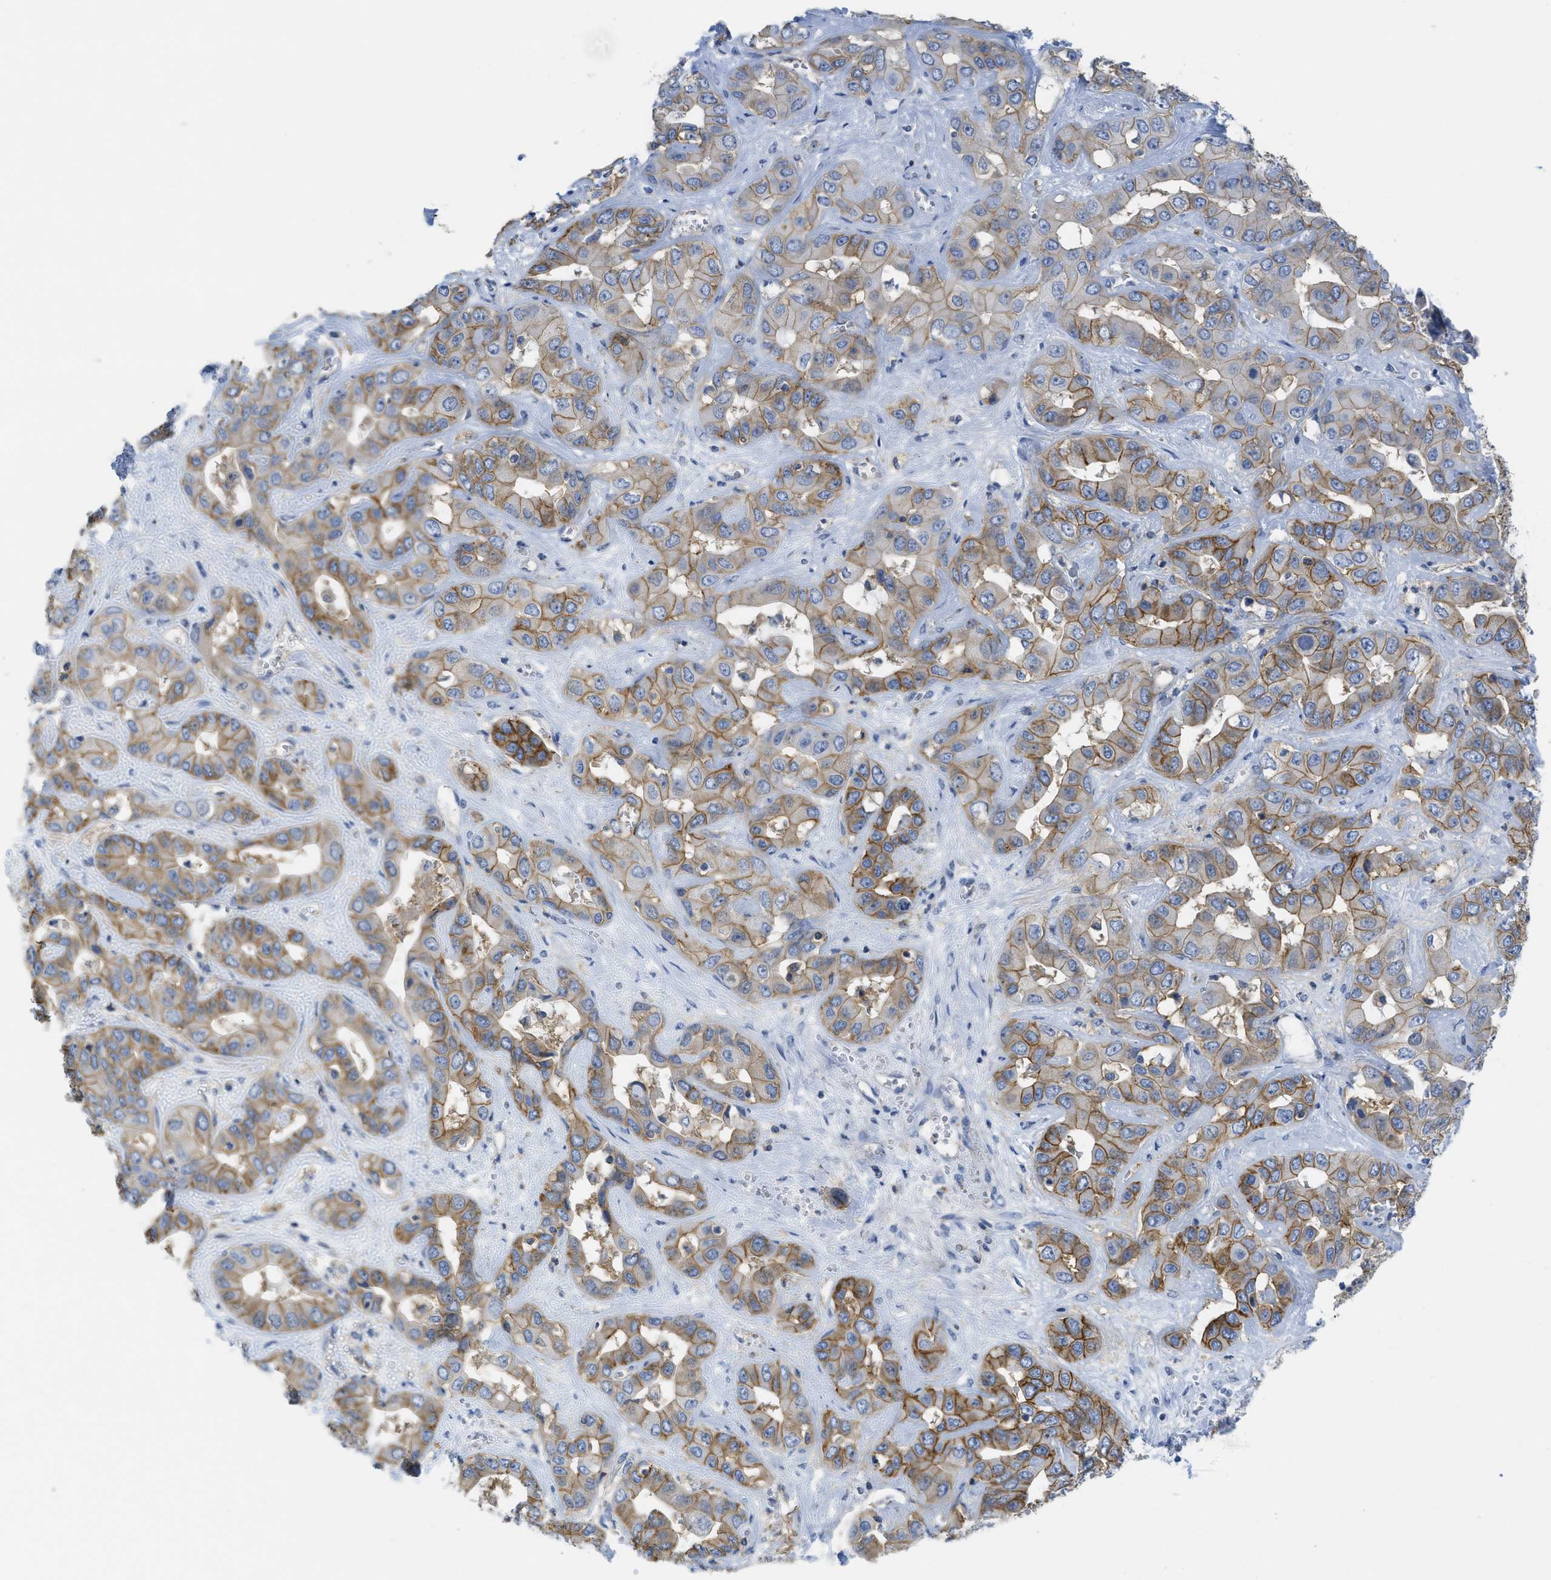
{"staining": {"intensity": "moderate", "quantity": ">75%", "location": "cytoplasmic/membranous"}, "tissue": "liver cancer", "cell_type": "Tumor cells", "image_type": "cancer", "snomed": [{"axis": "morphology", "description": "Cholangiocarcinoma"}, {"axis": "topography", "description": "Liver"}], "caption": "IHC (DAB) staining of human cholangiocarcinoma (liver) displays moderate cytoplasmic/membranous protein staining in about >75% of tumor cells. IHC stains the protein in brown and the nuclei are stained blue.", "gene": "CNNM4", "patient": {"sex": "female", "age": 52}}